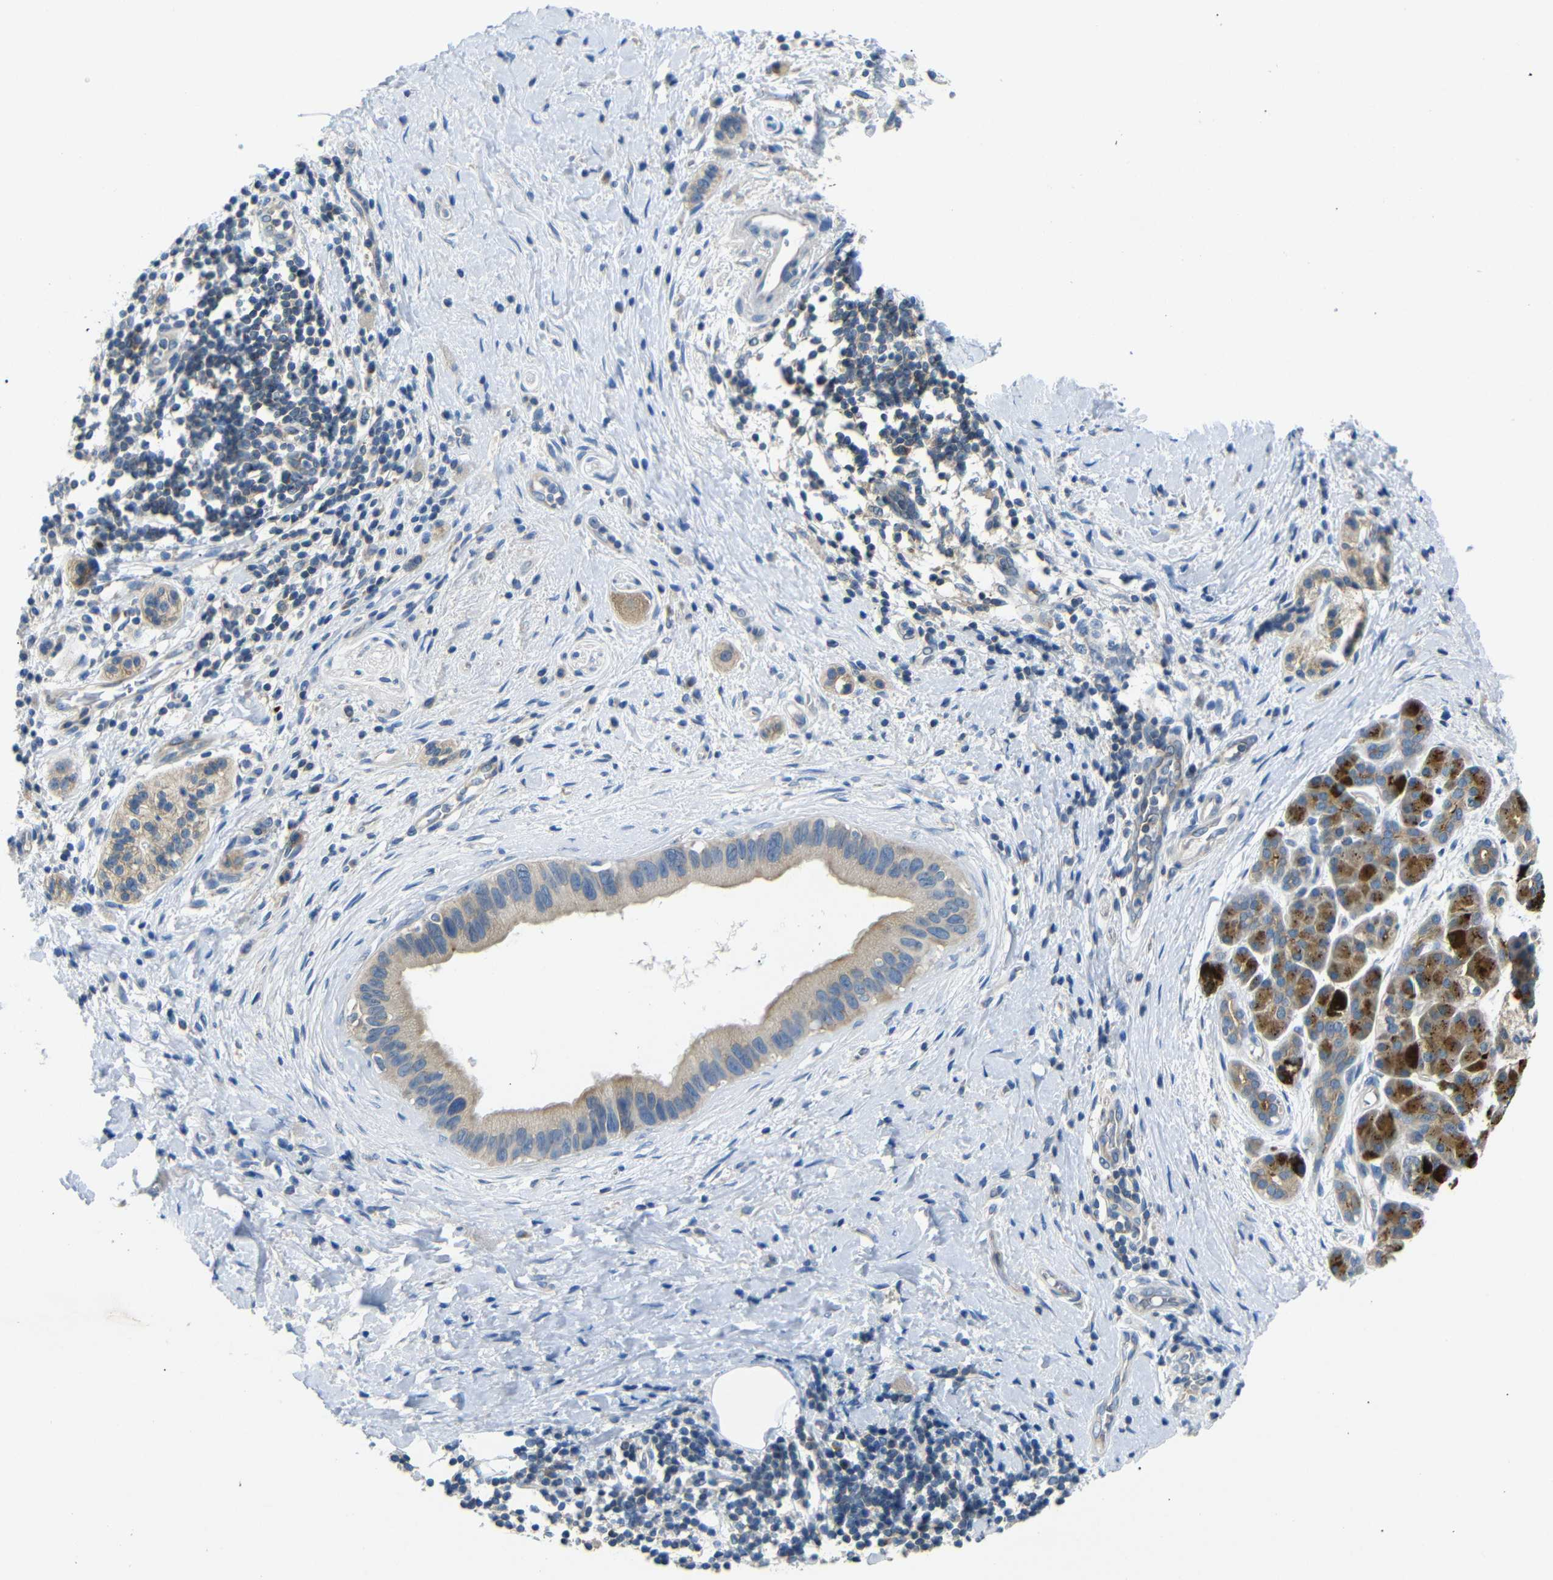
{"staining": {"intensity": "weak", "quantity": ">75%", "location": "cytoplasmic/membranous"}, "tissue": "pancreatic cancer", "cell_type": "Tumor cells", "image_type": "cancer", "snomed": [{"axis": "morphology", "description": "Adenocarcinoma, NOS"}, {"axis": "topography", "description": "Pancreas"}], "caption": "The micrograph shows staining of pancreatic cancer (adenocarcinoma), revealing weak cytoplasmic/membranous protein positivity (brown color) within tumor cells. (DAB = brown stain, brightfield microscopy at high magnification).", "gene": "DCP1A", "patient": {"sex": "male", "age": 55}}